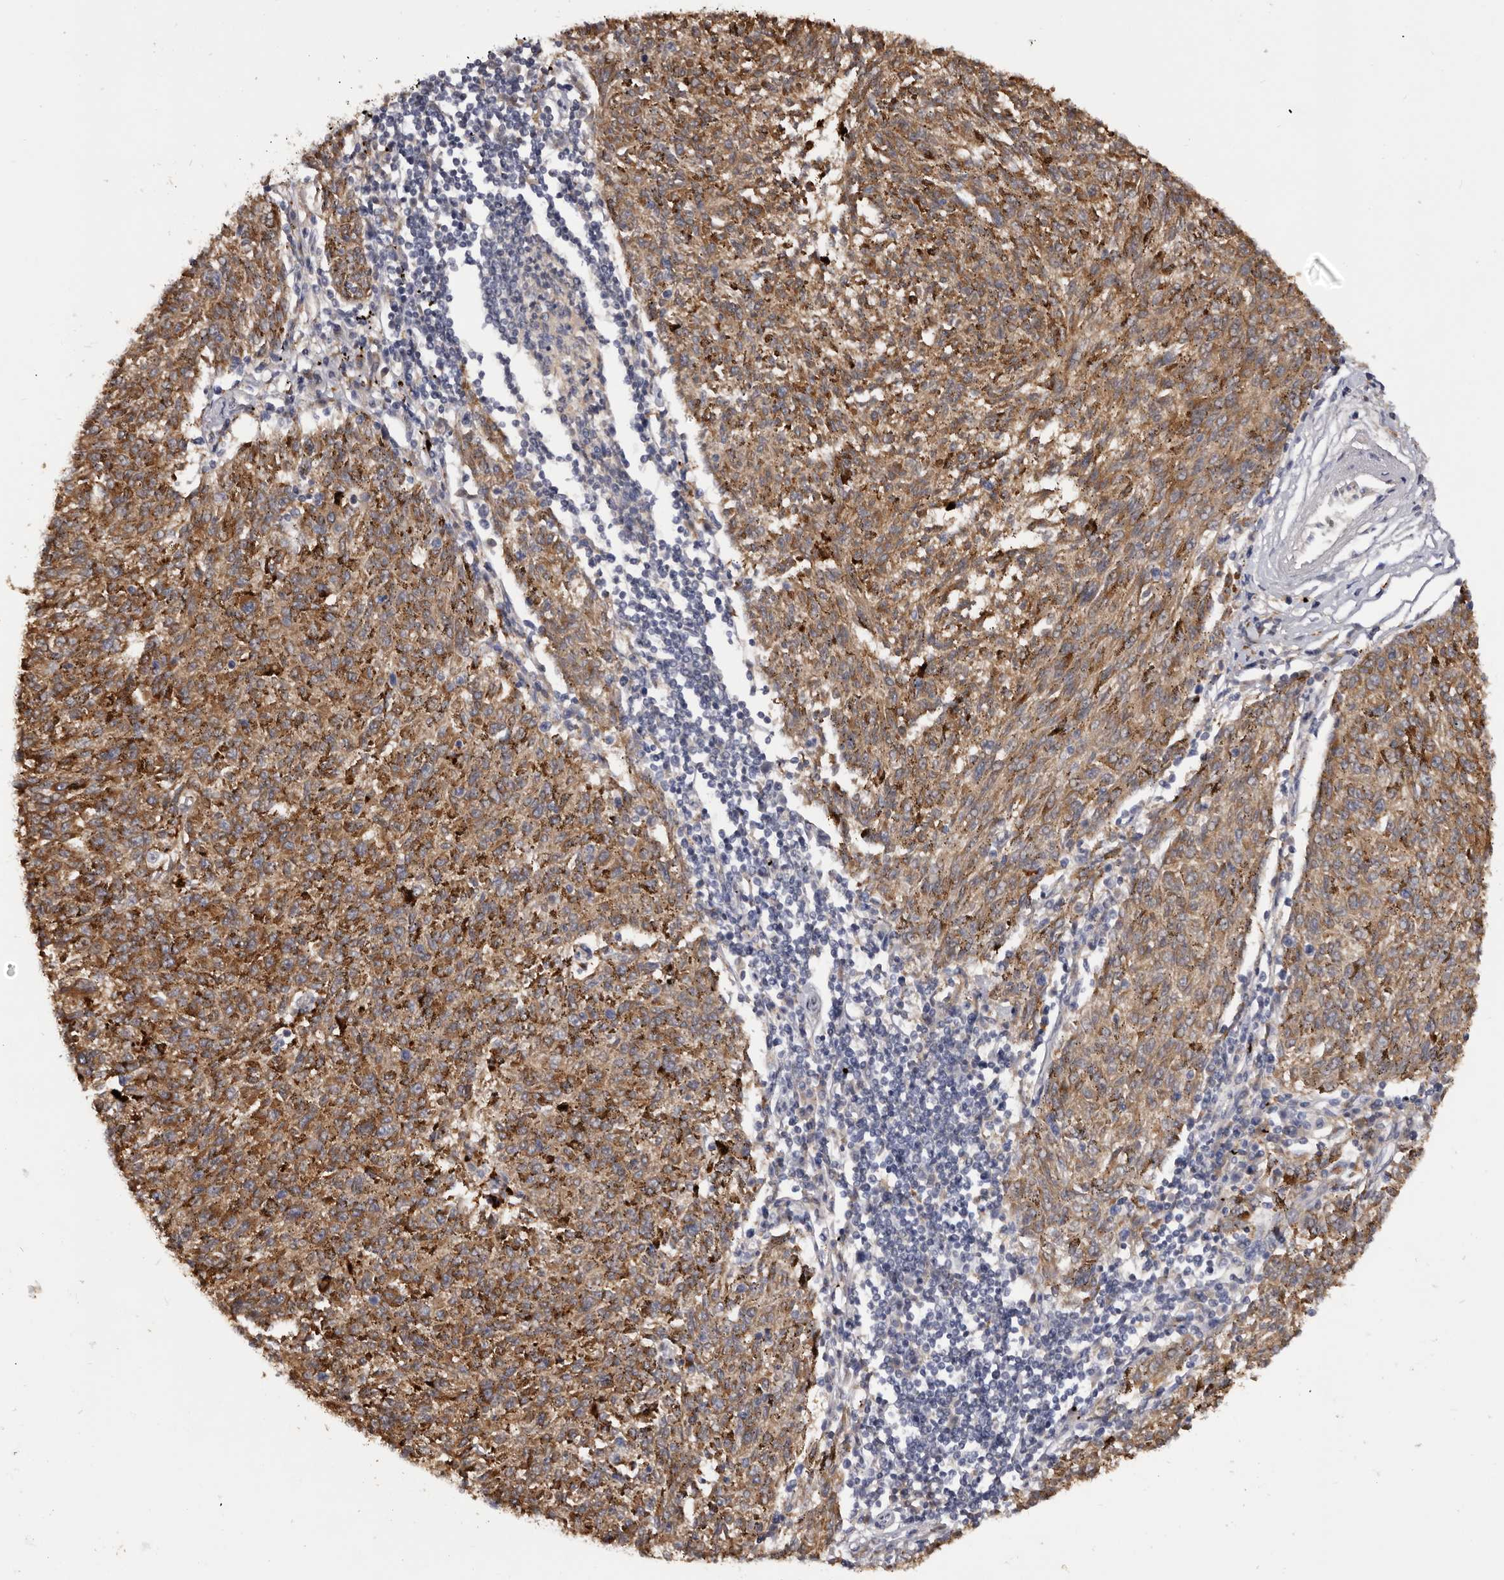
{"staining": {"intensity": "moderate", "quantity": ">75%", "location": "cytoplasmic/membranous"}, "tissue": "melanoma", "cell_type": "Tumor cells", "image_type": "cancer", "snomed": [{"axis": "morphology", "description": "Malignant melanoma, NOS"}, {"axis": "topography", "description": "Skin"}], "caption": "IHC (DAB (3,3'-diaminobenzidine)) staining of melanoma reveals moderate cytoplasmic/membranous protein staining in about >75% of tumor cells.", "gene": "DAP", "patient": {"sex": "female", "age": 72}}